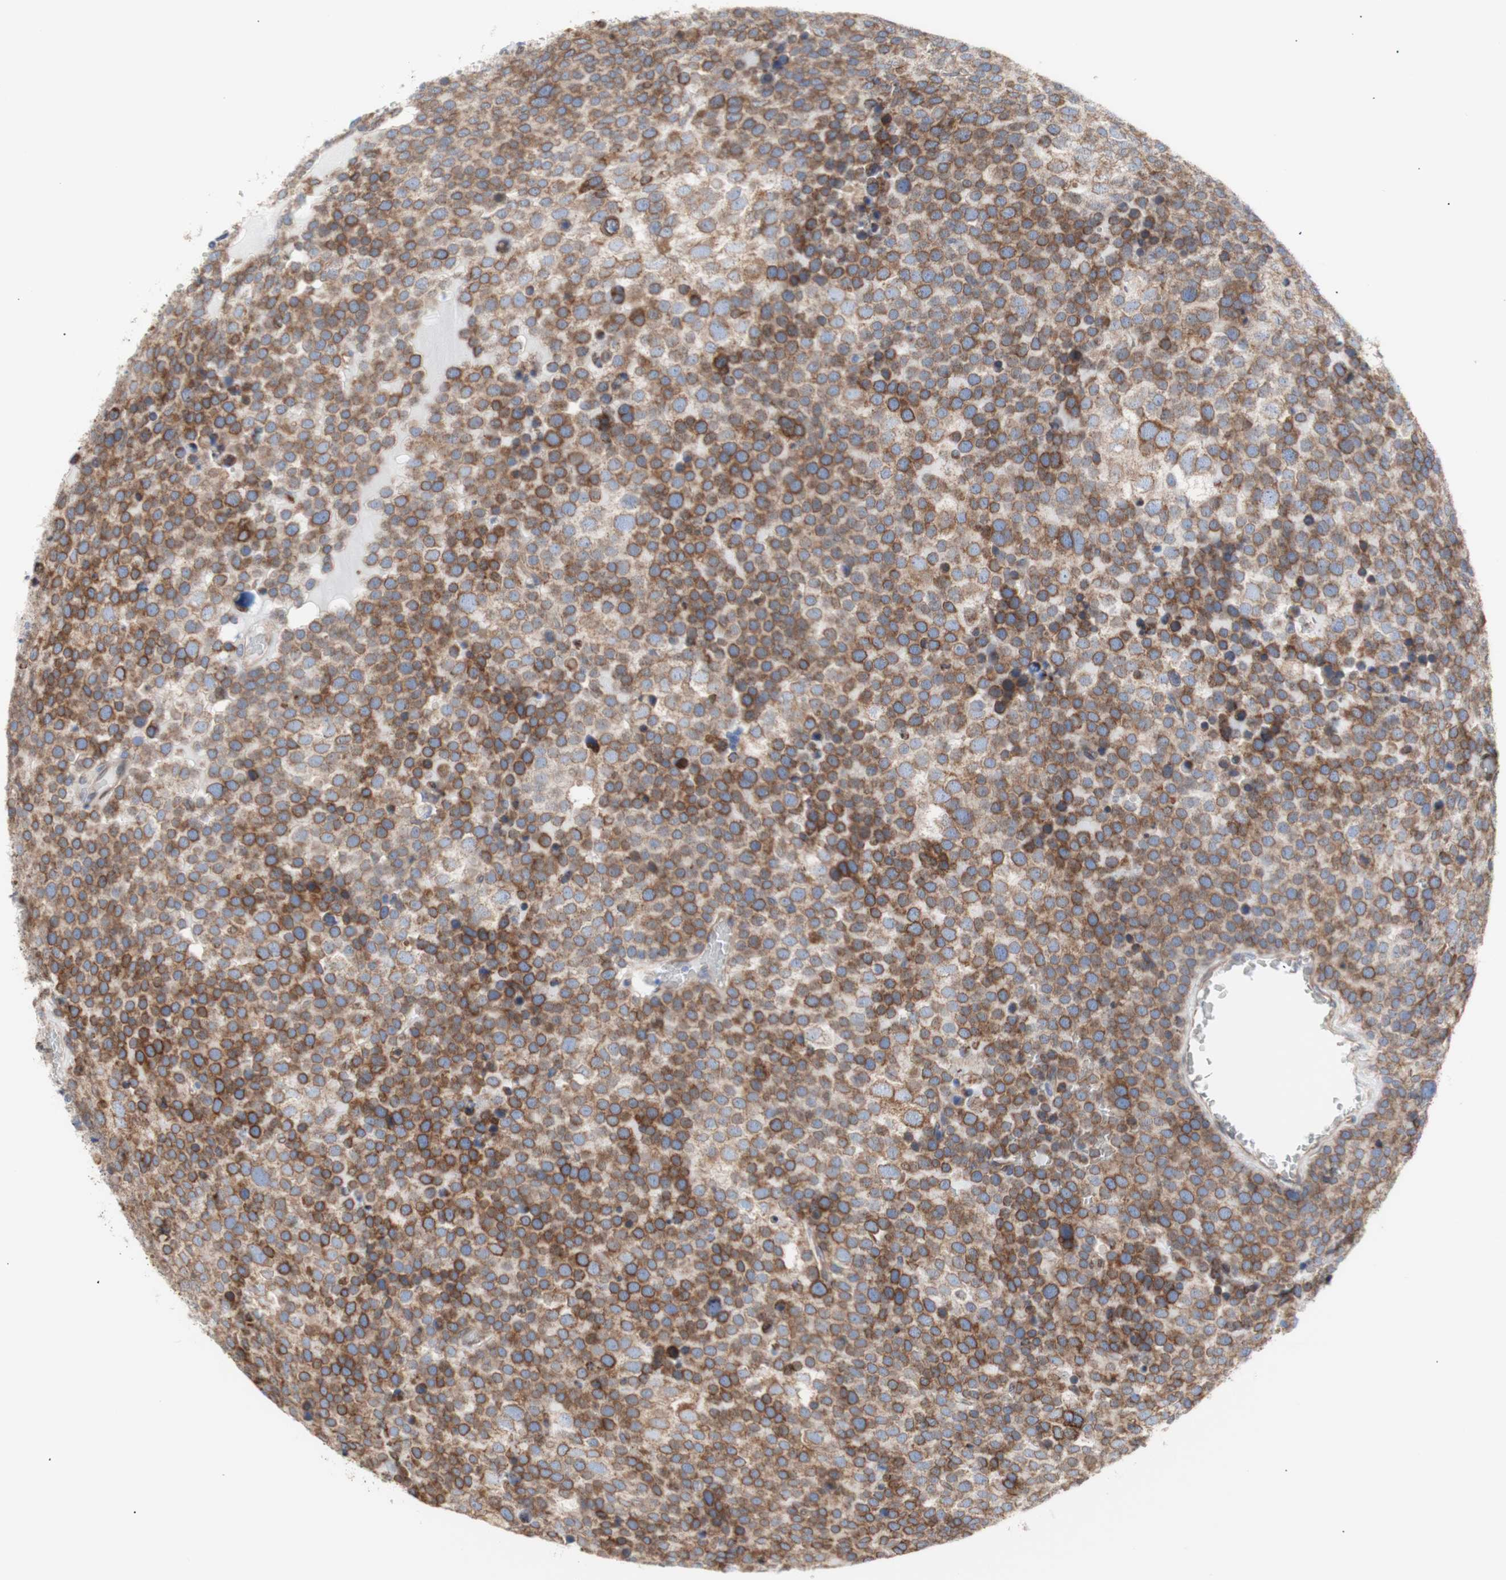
{"staining": {"intensity": "strong", "quantity": ">75%", "location": "cytoplasmic/membranous"}, "tissue": "testis cancer", "cell_type": "Tumor cells", "image_type": "cancer", "snomed": [{"axis": "morphology", "description": "Seminoma, NOS"}, {"axis": "topography", "description": "Testis"}], "caption": "A histopathology image of testis seminoma stained for a protein shows strong cytoplasmic/membranous brown staining in tumor cells. (DAB (3,3'-diaminobenzidine) = brown stain, brightfield microscopy at high magnification).", "gene": "ERLIN1", "patient": {"sex": "male", "age": 71}}